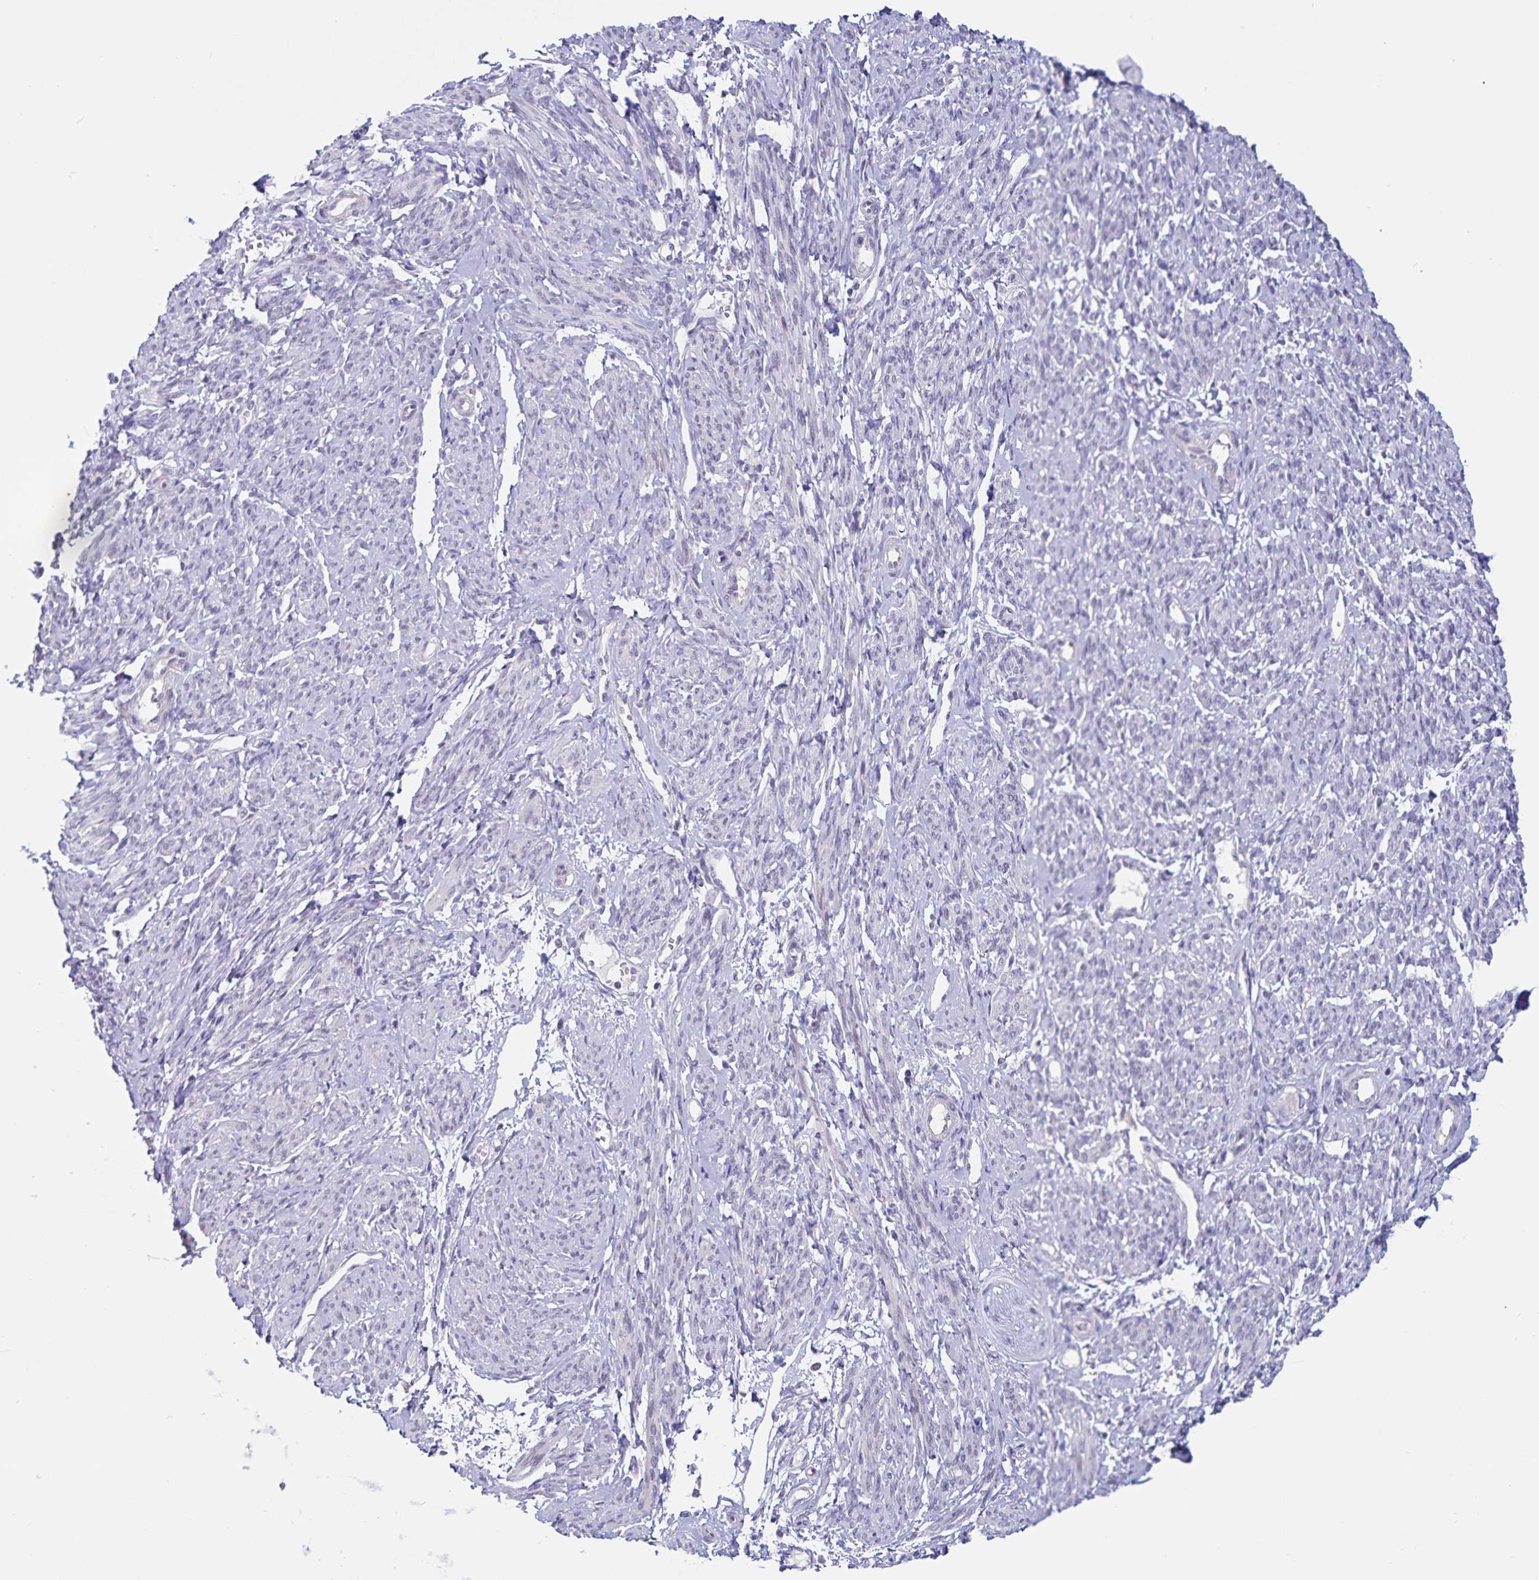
{"staining": {"intensity": "negative", "quantity": "none", "location": "none"}, "tissue": "smooth muscle", "cell_type": "Smooth muscle cells", "image_type": "normal", "snomed": [{"axis": "morphology", "description": "Normal tissue, NOS"}, {"axis": "topography", "description": "Smooth muscle"}], "caption": "This is a image of immunohistochemistry staining of unremarkable smooth muscle, which shows no positivity in smooth muscle cells. (Stains: DAB (3,3'-diaminobenzidine) immunohistochemistry (IHC) with hematoxylin counter stain, Microscopy: brightfield microscopy at high magnification).", "gene": "ATP2A2", "patient": {"sex": "female", "age": 65}}